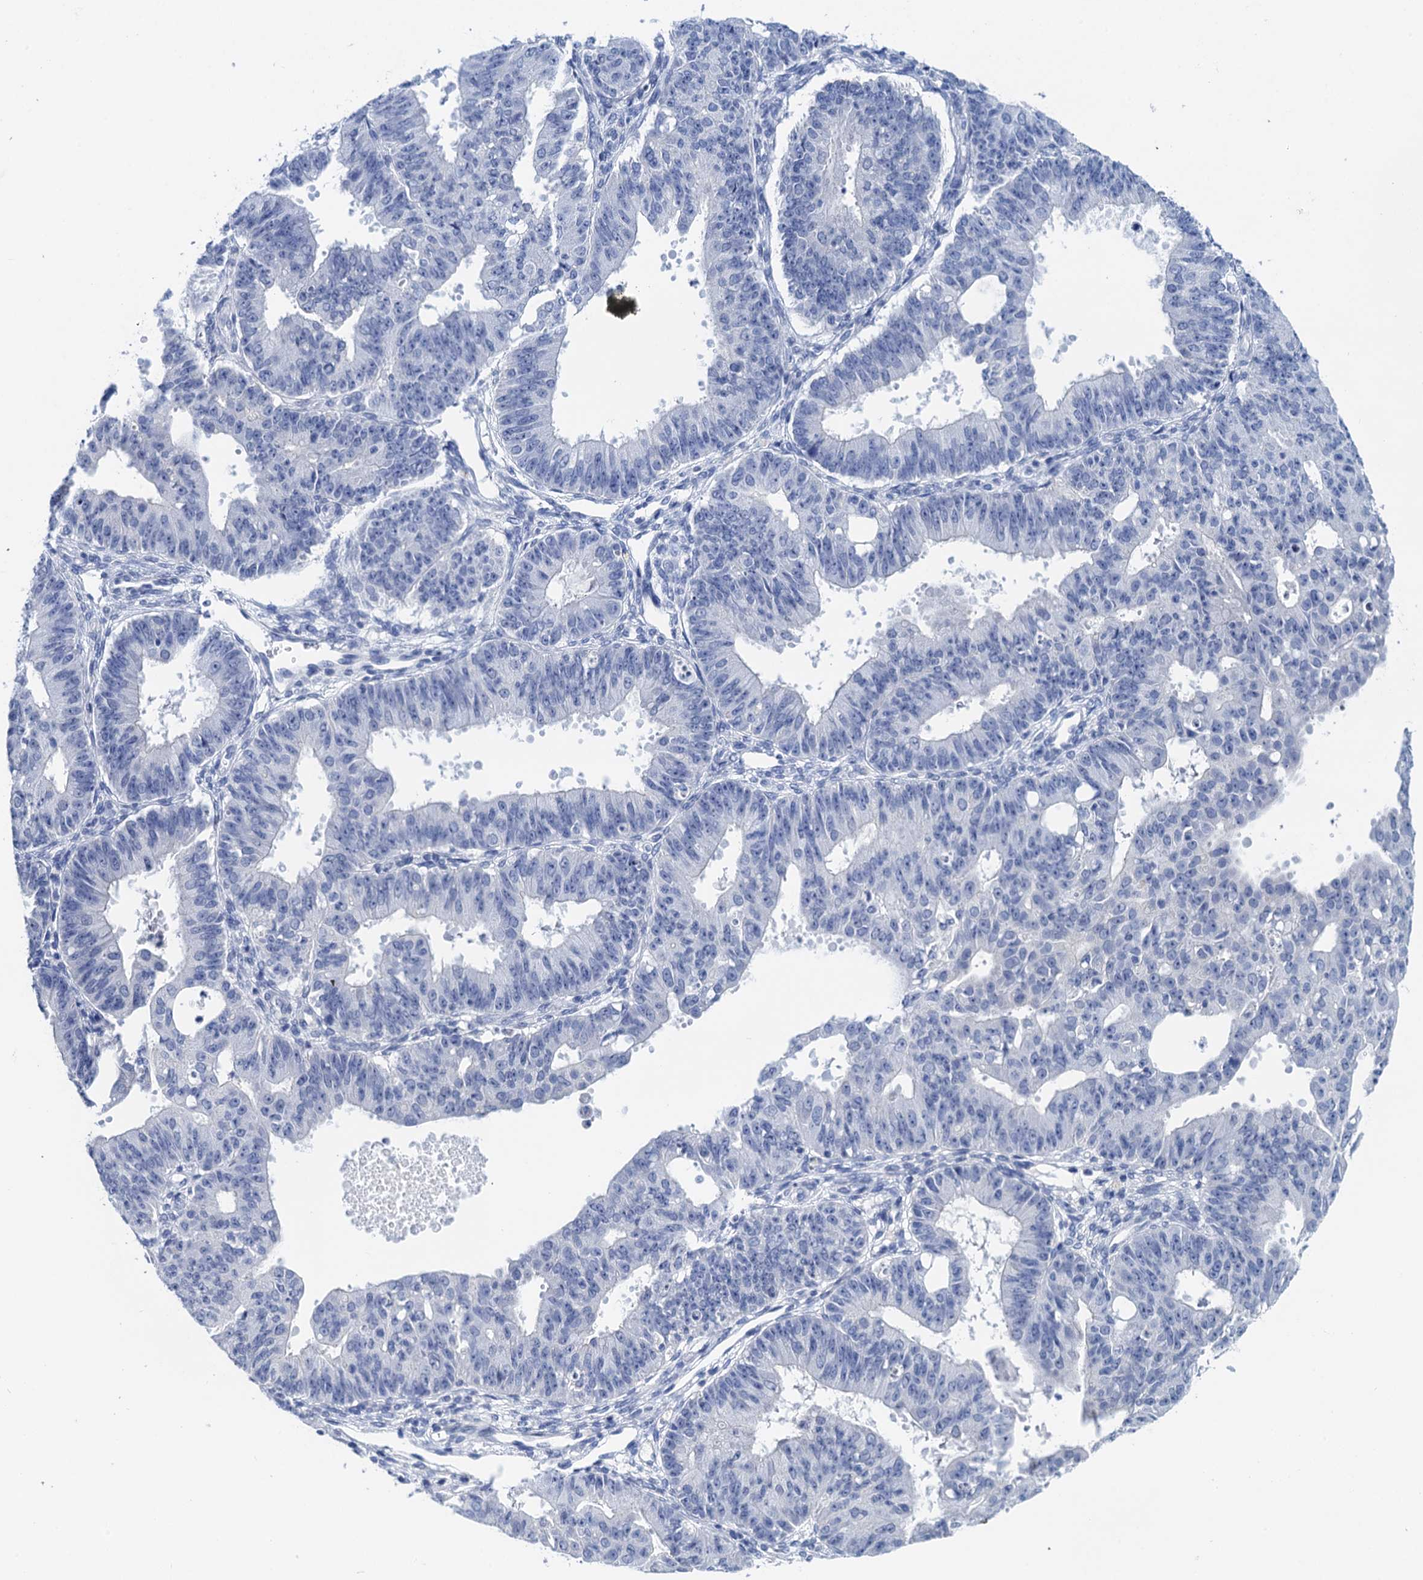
{"staining": {"intensity": "negative", "quantity": "none", "location": "none"}, "tissue": "ovarian cancer", "cell_type": "Tumor cells", "image_type": "cancer", "snomed": [{"axis": "morphology", "description": "Carcinoma, endometroid"}, {"axis": "topography", "description": "Appendix"}, {"axis": "topography", "description": "Ovary"}], "caption": "Tumor cells are negative for protein expression in human ovarian endometroid carcinoma.", "gene": "LYPD3", "patient": {"sex": "female", "age": 42}}